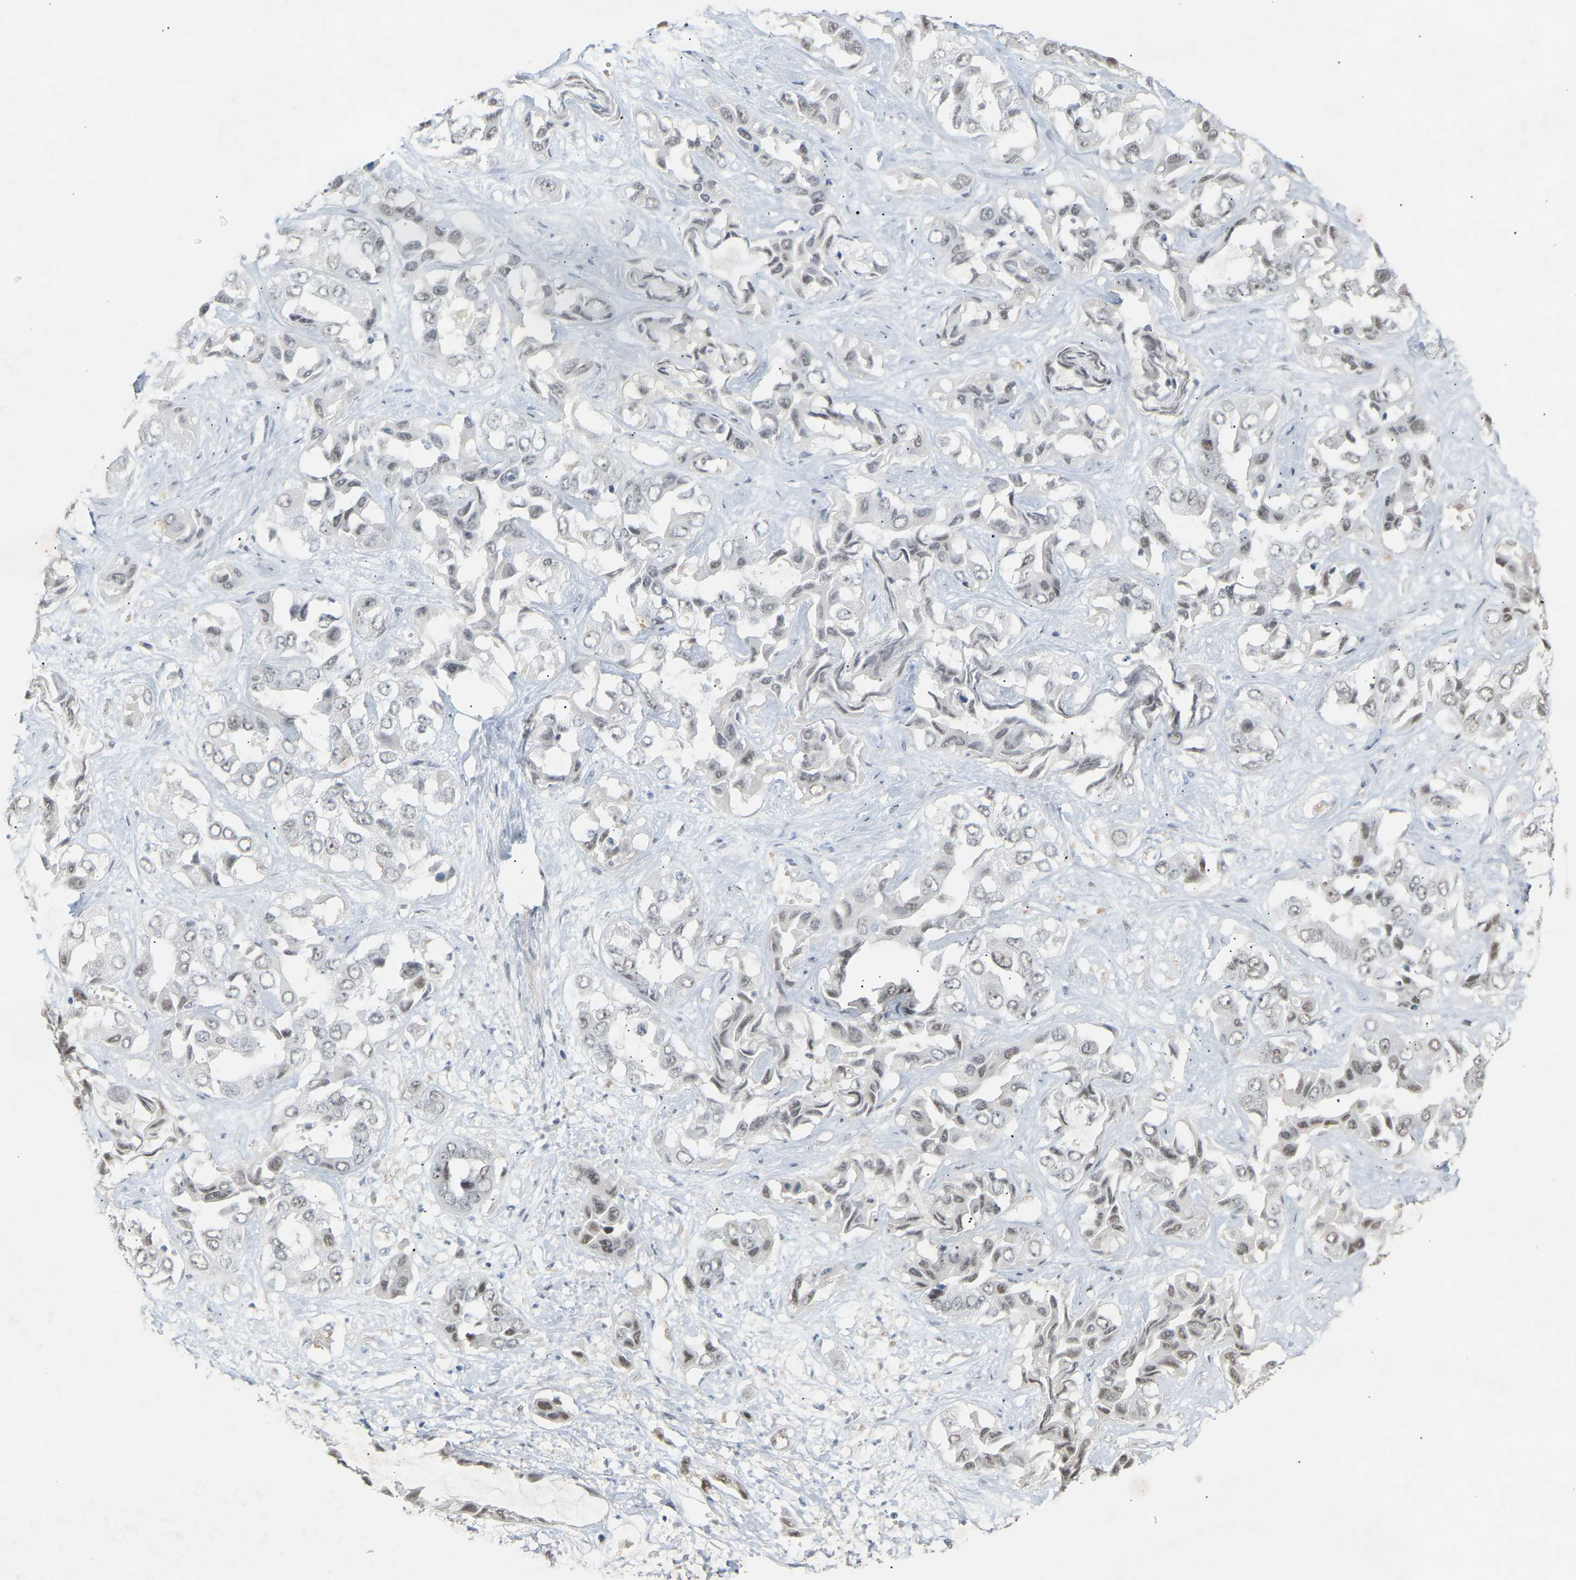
{"staining": {"intensity": "weak", "quantity": "<25%", "location": "nuclear"}, "tissue": "liver cancer", "cell_type": "Tumor cells", "image_type": "cancer", "snomed": [{"axis": "morphology", "description": "Cholangiocarcinoma"}, {"axis": "topography", "description": "Liver"}], "caption": "Image shows no protein expression in tumor cells of liver cholangiocarcinoma tissue.", "gene": "NELFB", "patient": {"sex": "female", "age": 52}}